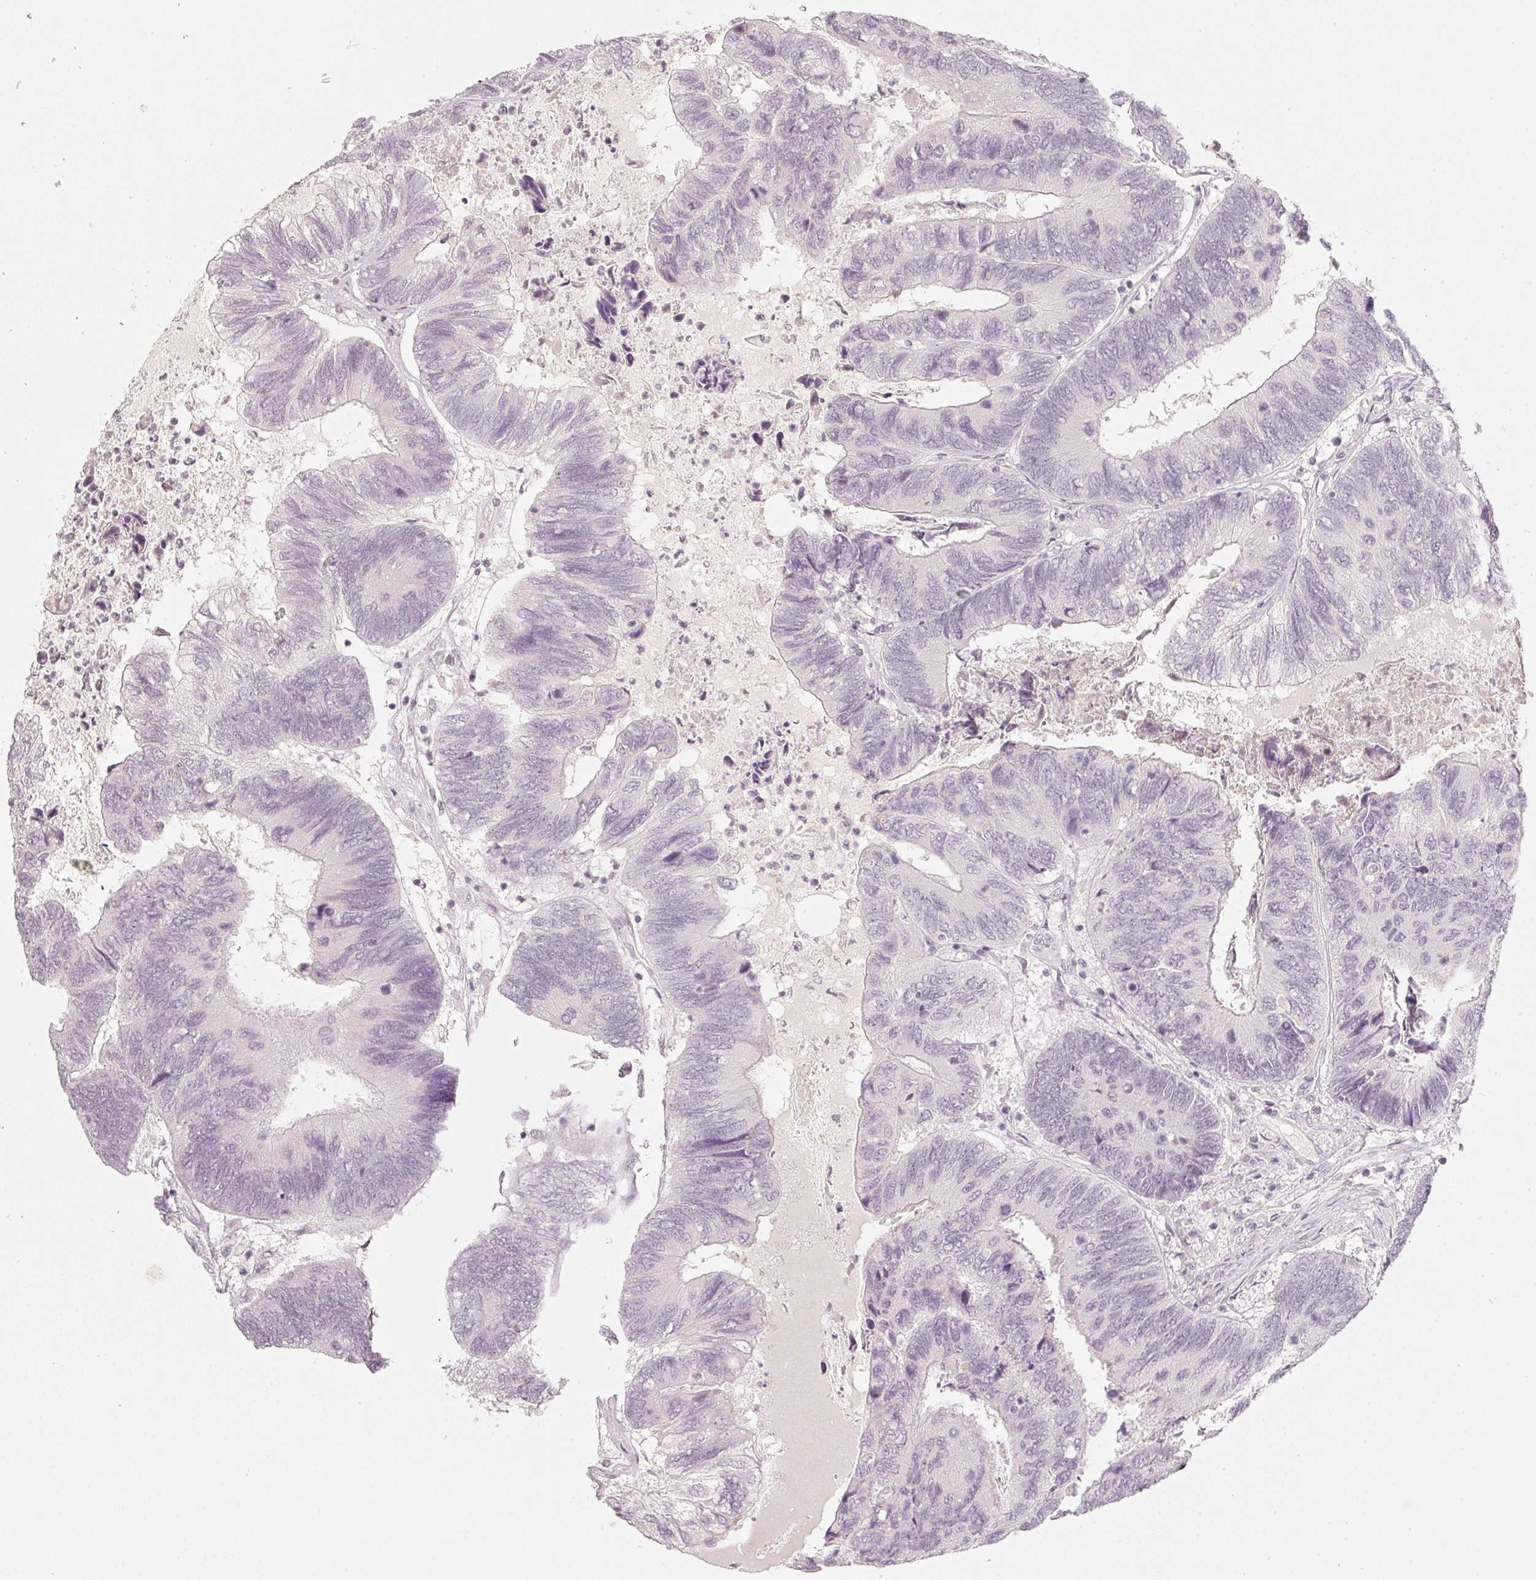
{"staining": {"intensity": "negative", "quantity": "none", "location": "none"}, "tissue": "colorectal cancer", "cell_type": "Tumor cells", "image_type": "cancer", "snomed": [{"axis": "morphology", "description": "Adenocarcinoma, NOS"}, {"axis": "topography", "description": "Colon"}], "caption": "Colorectal cancer was stained to show a protein in brown. There is no significant staining in tumor cells. (DAB immunohistochemistry visualized using brightfield microscopy, high magnification).", "gene": "STEAP1", "patient": {"sex": "female", "age": 67}}